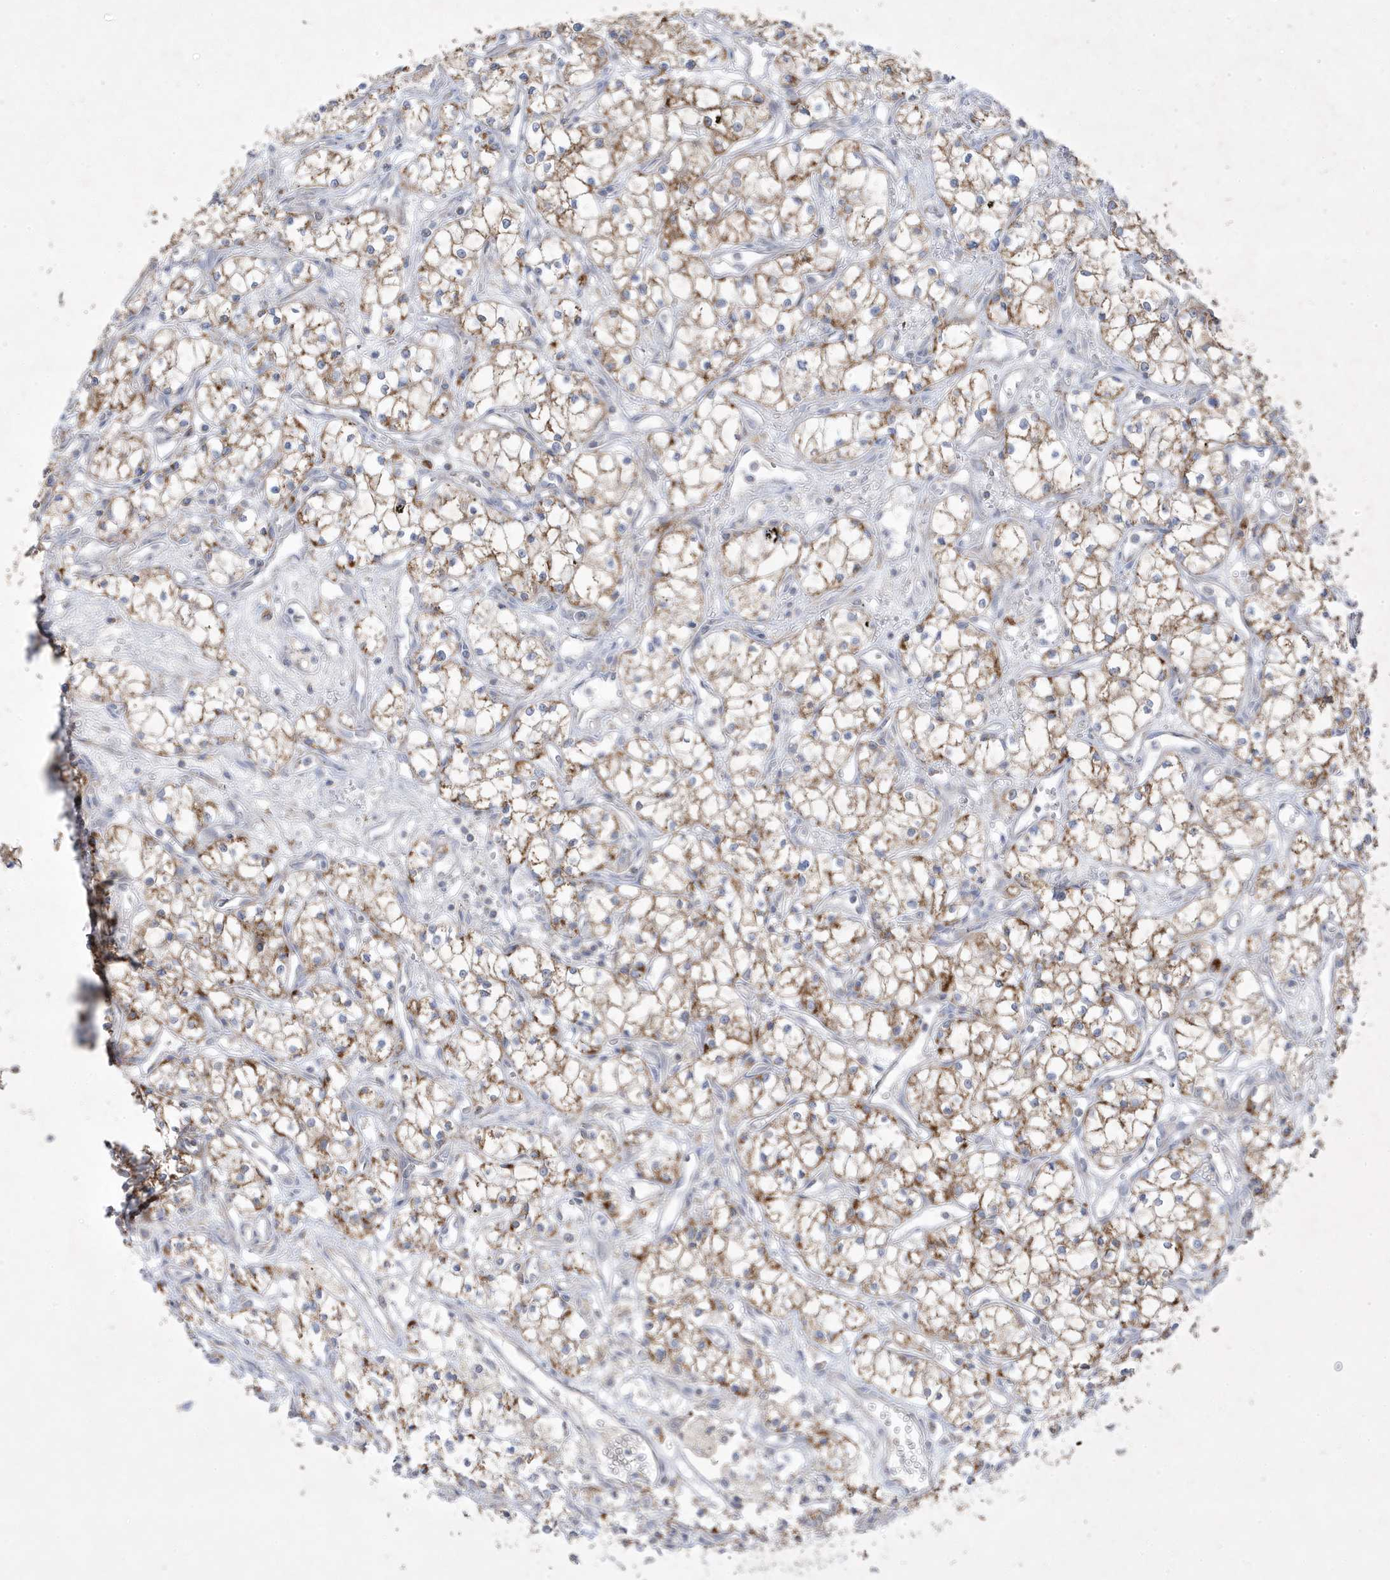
{"staining": {"intensity": "moderate", "quantity": ">75%", "location": "cytoplasmic/membranous"}, "tissue": "renal cancer", "cell_type": "Tumor cells", "image_type": "cancer", "snomed": [{"axis": "morphology", "description": "Adenocarcinoma, NOS"}, {"axis": "topography", "description": "Kidney"}], "caption": "Immunohistochemistry (DAB (3,3'-diaminobenzidine)) staining of renal cancer (adenocarcinoma) exhibits moderate cytoplasmic/membranous protein staining in approximately >75% of tumor cells.", "gene": "ADAMTSL3", "patient": {"sex": "male", "age": 59}}